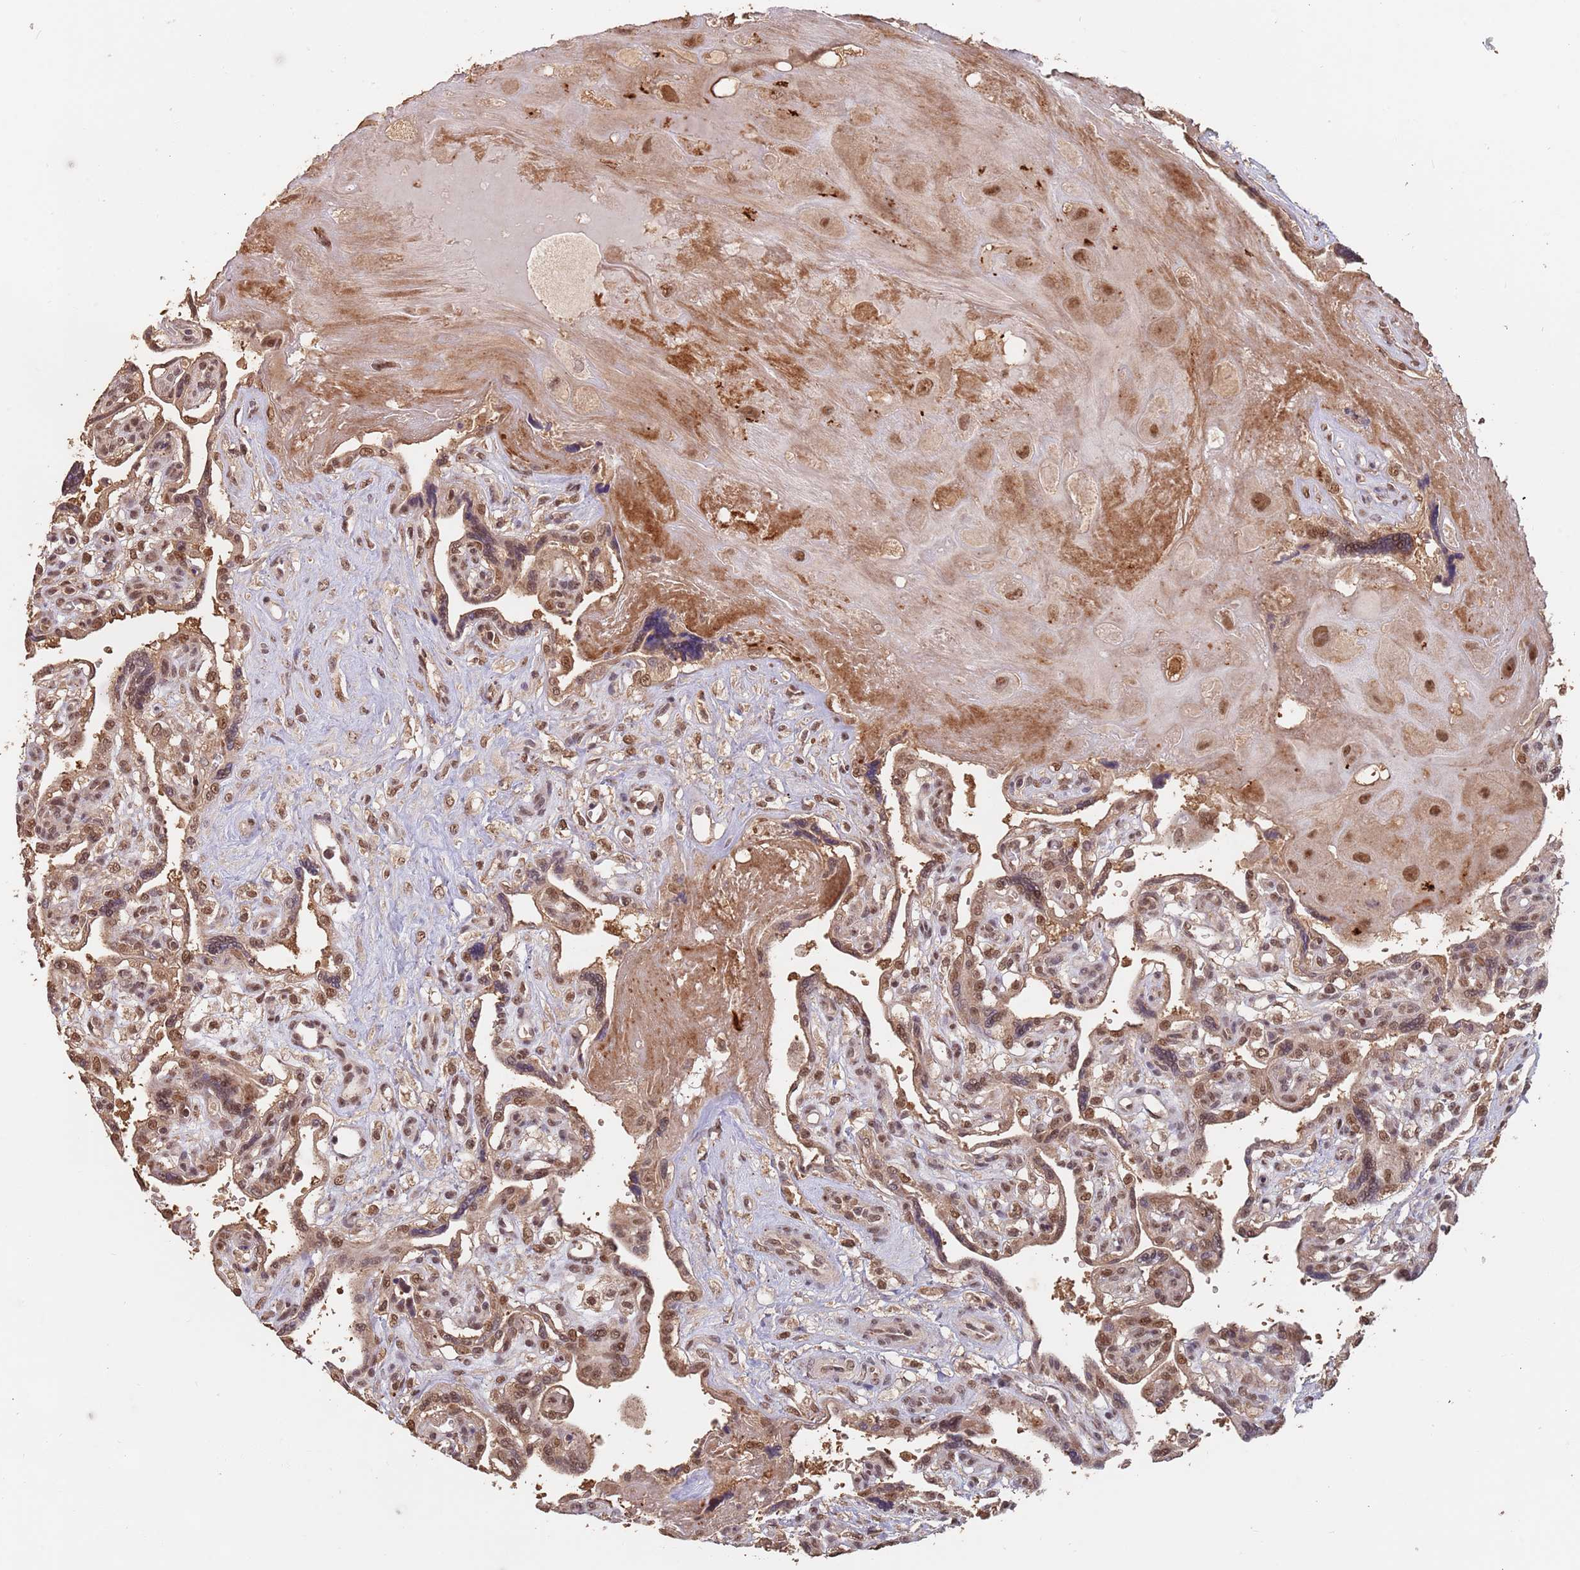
{"staining": {"intensity": "moderate", "quantity": ">75%", "location": "nuclear"}, "tissue": "placenta", "cell_type": "Decidual cells", "image_type": "normal", "snomed": [{"axis": "morphology", "description": "Normal tissue, NOS"}, {"axis": "topography", "description": "Placenta"}], "caption": "Immunohistochemical staining of normal placenta demonstrates moderate nuclear protein expression in about >75% of decidual cells.", "gene": "RFXANK", "patient": {"sex": "female", "age": 39}}